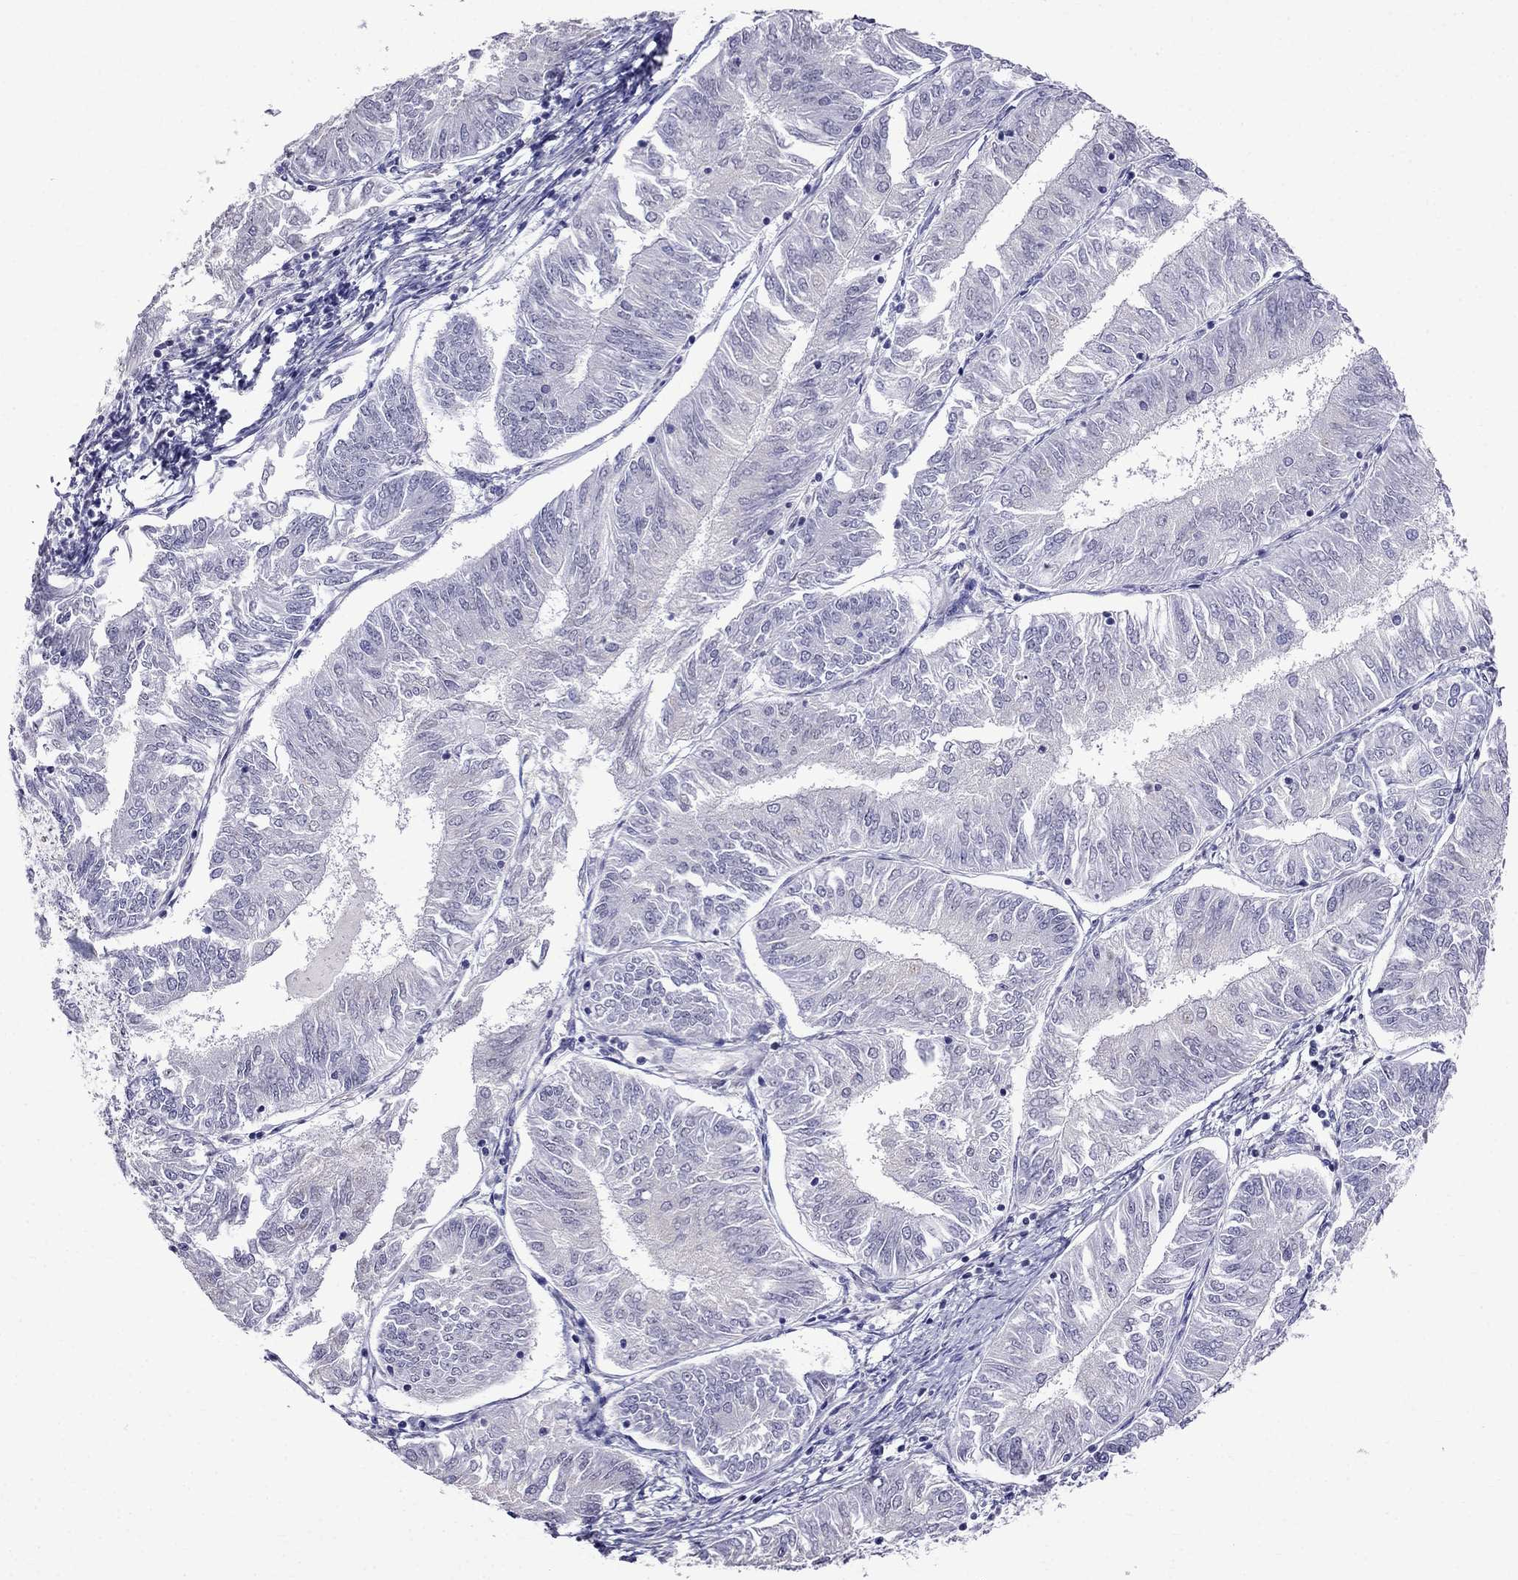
{"staining": {"intensity": "negative", "quantity": "none", "location": "none"}, "tissue": "endometrial cancer", "cell_type": "Tumor cells", "image_type": "cancer", "snomed": [{"axis": "morphology", "description": "Adenocarcinoma, NOS"}, {"axis": "topography", "description": "Endometrium"}], "caption": "Tumor cells show no significant protein expression in endometrial cancer (adenocarcinoma).", "gene": "MGP", "patient": {"sex": "female", "age": 58}}